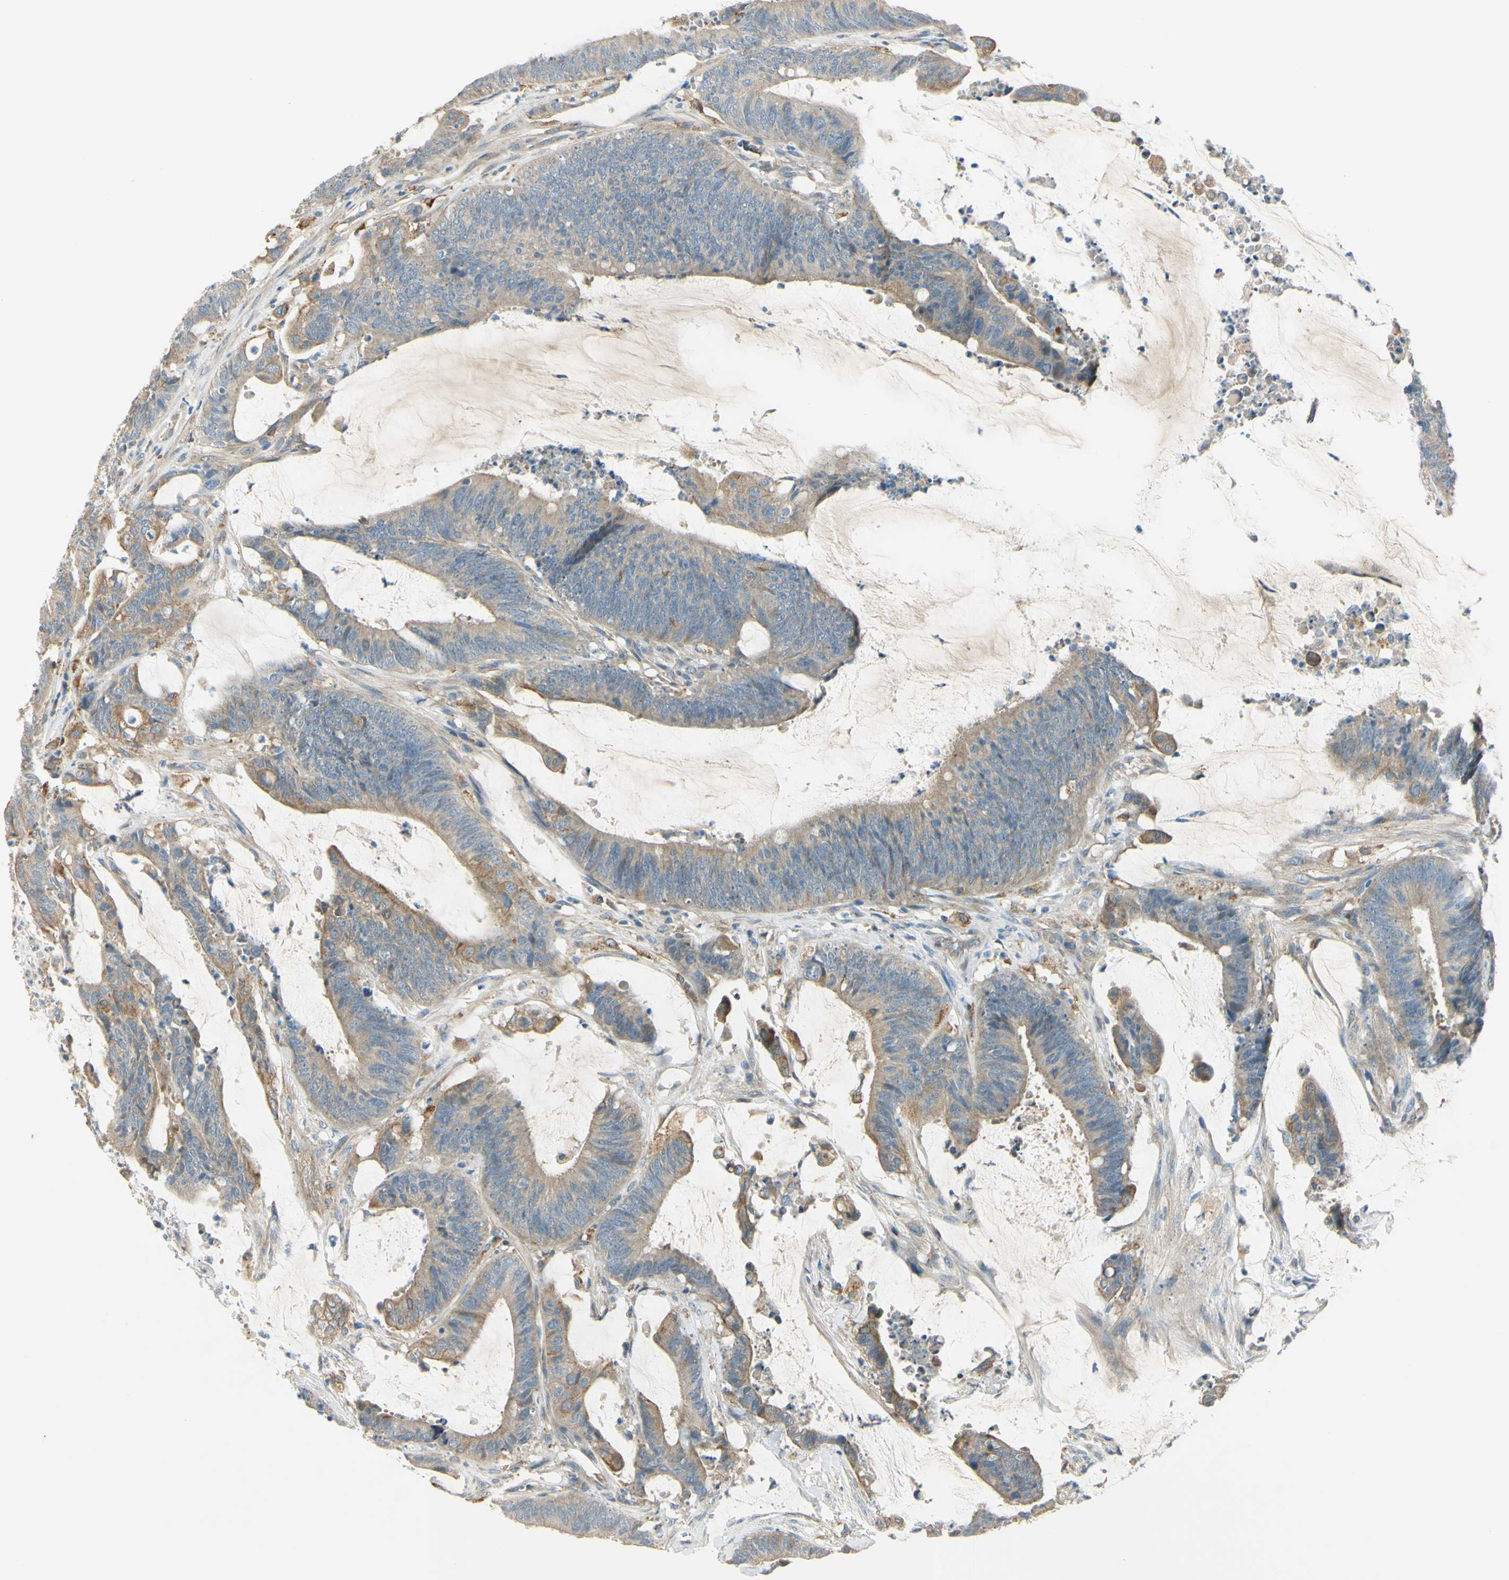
{"staining": {"intensity": "weak", "quantity": "25%-75%", "location": "cytoplasmic/membranous"}, "tissue": "colorectal cancer", "cell_type": "Tumor cells", "image_type": "cancer", "snomed": [{"axis": "morphology", "description": "Adenocarcinoma, NOS"}, {"axis": "topography", "description": "Rectum"}], "caption": "Immunohistochemistry histopathology image of neoplastic tissue: colorectal cancer (adenocarcinoma) stained using immunohistochemistry (IHC) reveals low levels of weak protein expression localized specifically in the cytoplasmic/membranous of tumor cells, appearing as a cytoplasmic/membranous brown color.", "gene": "LAMA3", "patient": {"sex": "female", "age": 66}}